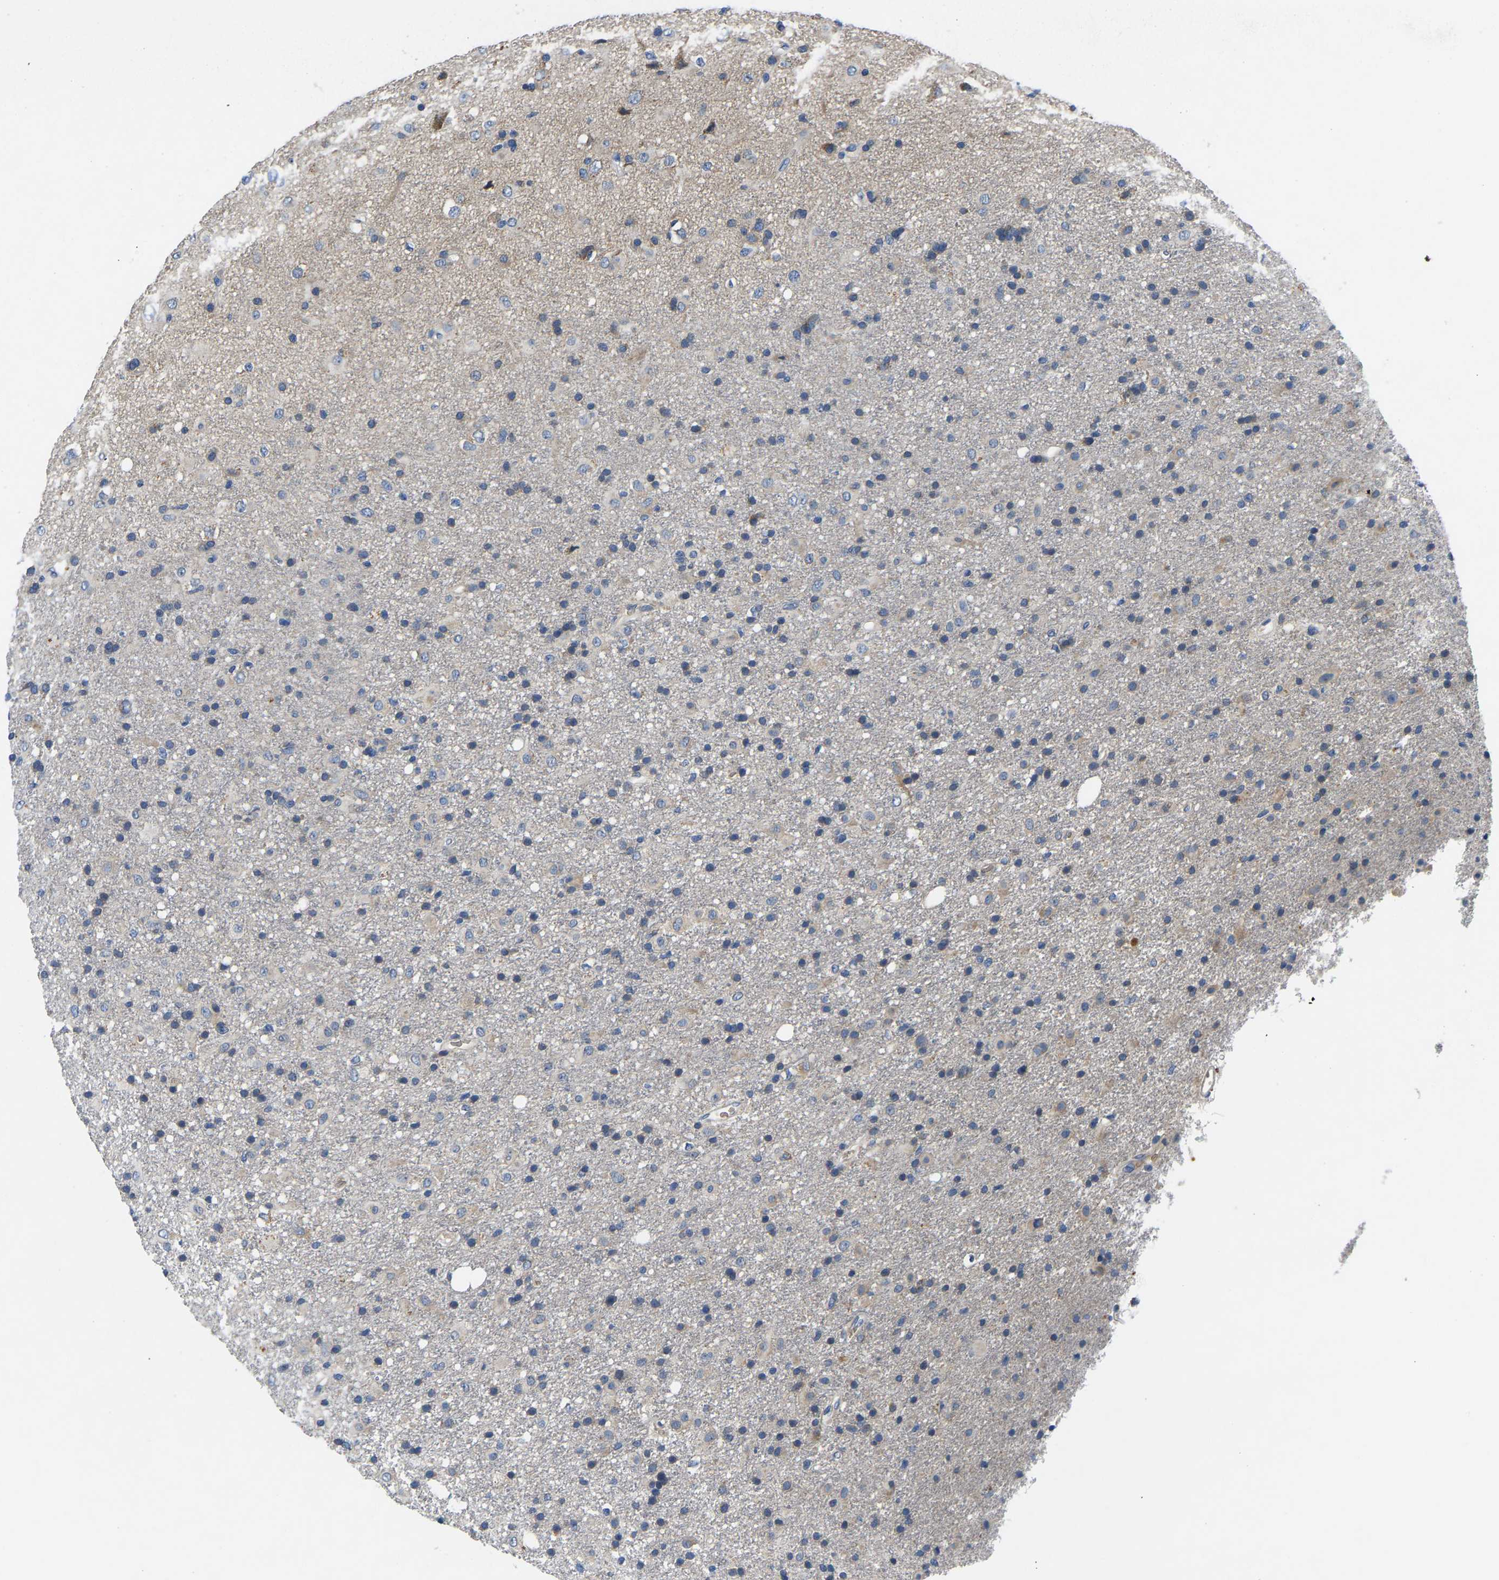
{"staining": {"intensity": "negative", "quantity": "none", "location": "none"}, "tissue": "glioma", "cell_type": "Tumor cells", "image_type": "cancer", "snomed": [{"axis": "morphology", "description": "Glioma, malignant, Low grade"}, {"axis": "topography", "description": "Brain"}], "caption": "This is a micrograph of immunohistochemistry (IHC) staining of glioma, which shows no positivity in tumor cells.", "gene": "TOR1B", "patient": {"sex": "male", "age": 65}}